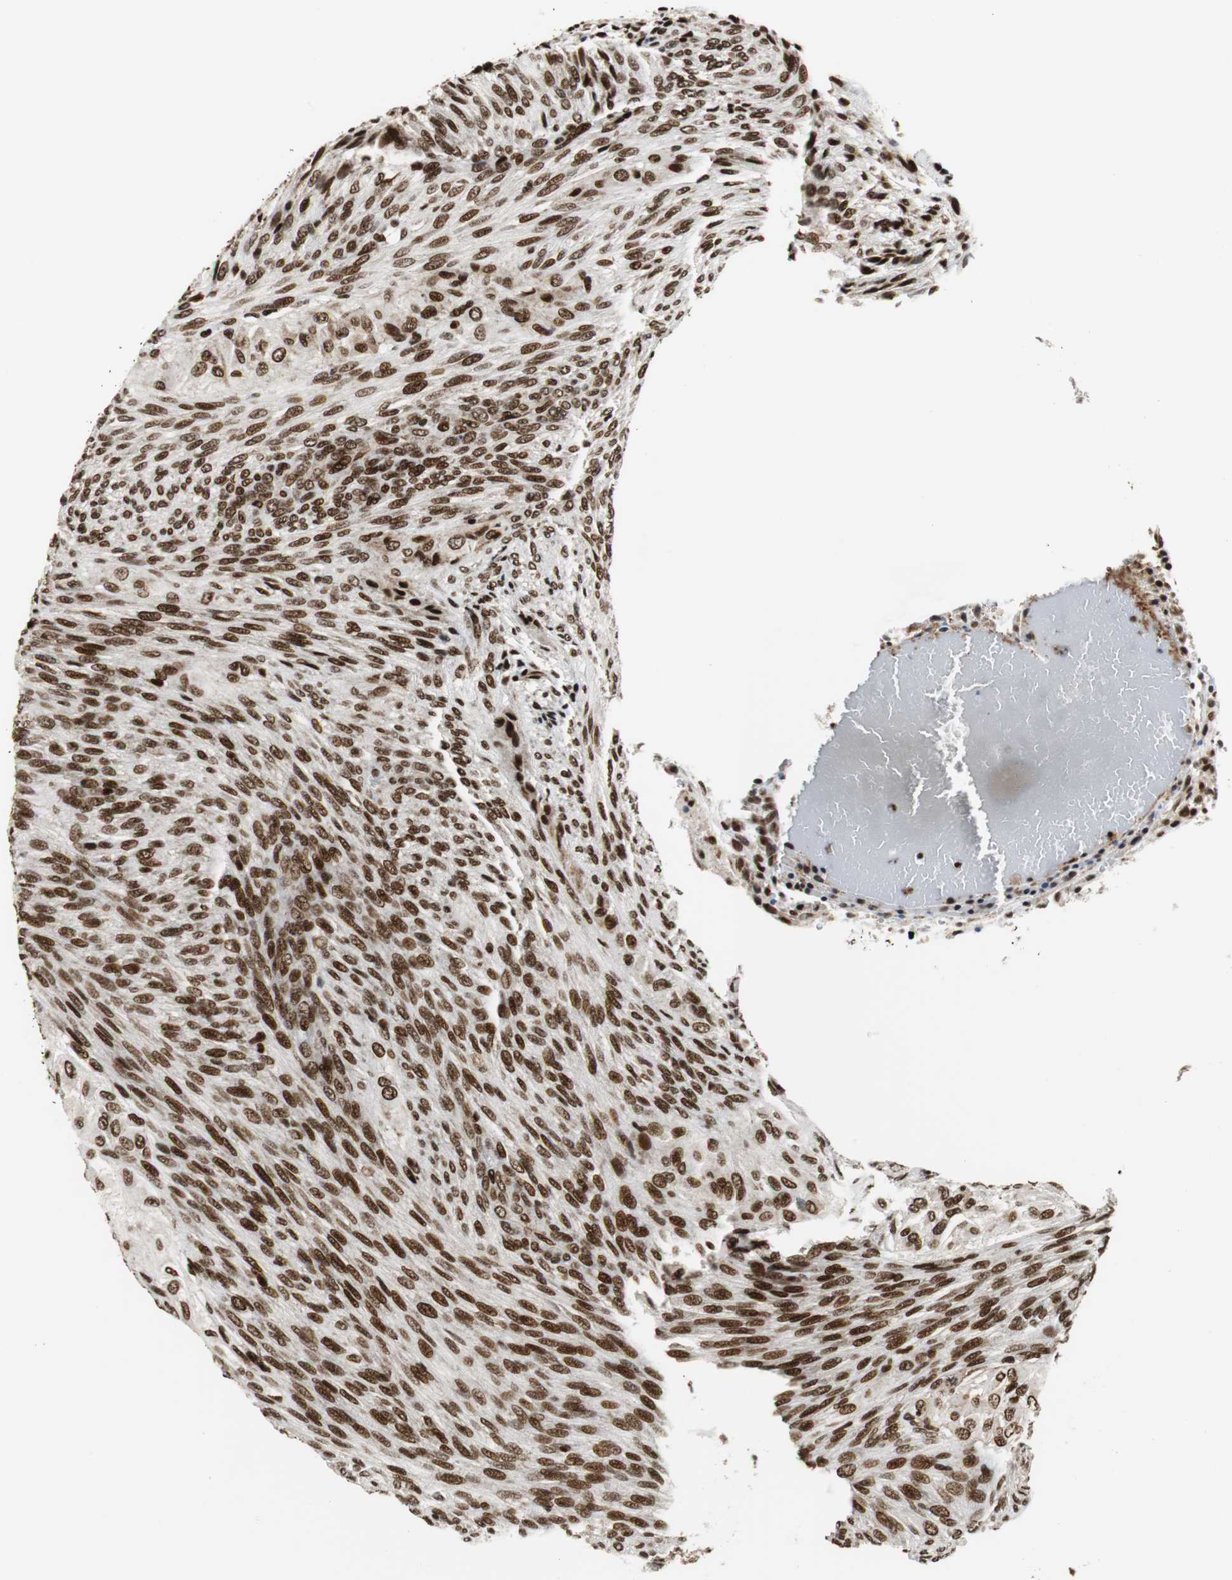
{"staining": {"intensity": "strong", "quantity": ">75%", "location": "nuclear"}, "tissue": "glioma", "cell_type": "Tumor cells", "image_type": "cancer", "snomed": [{"axis": "morphology", "description": "Glioma, malignant, High grade"}, {"axis": "topography", "description": "Cerebral cortex"}], "caption": "This image exhibits immunohistochemistry (IHC) staining of glioma, with high strong nuclear staining in about >75% of tumor cells.", "gene": "HDAC1", "patient": {"sex": "female", "age": 55}}